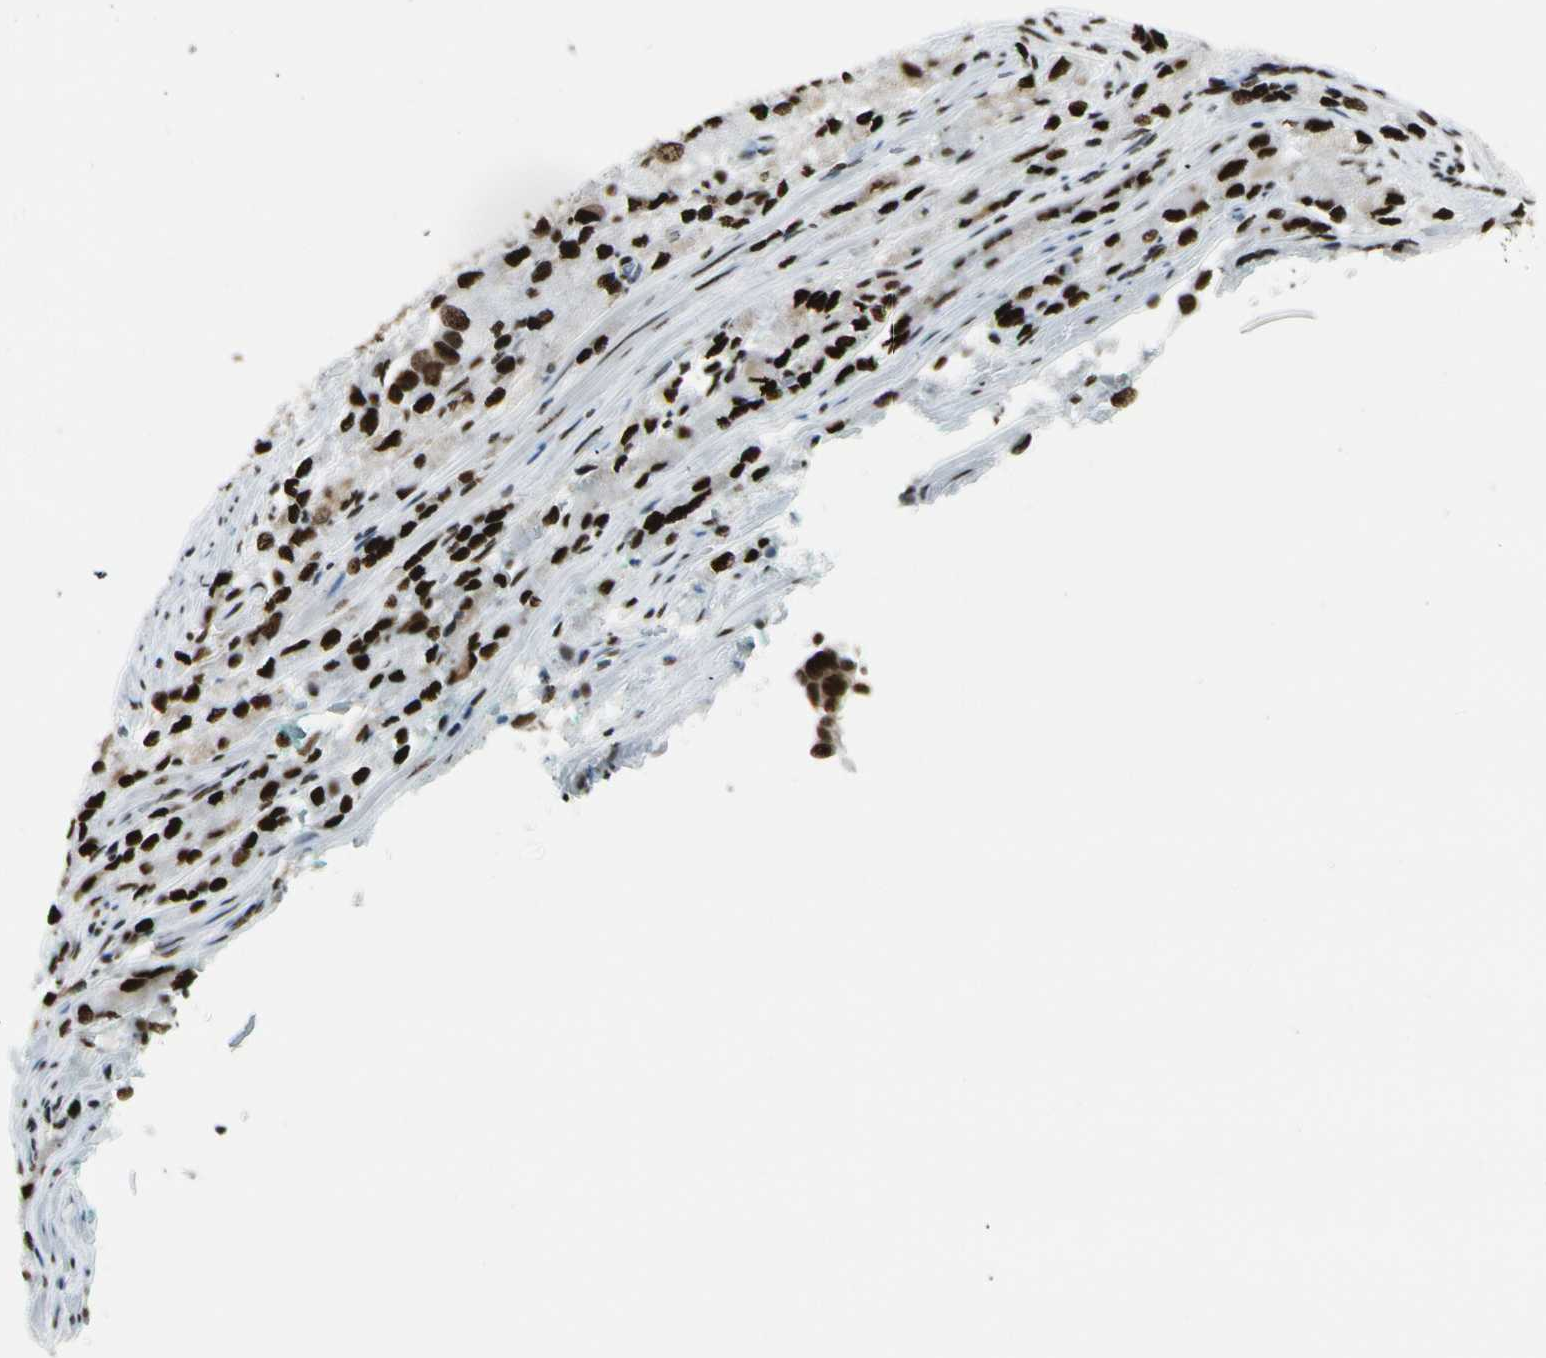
{"staining": {"intensity": "strong", "quantity": ">75%", "location": "nuclear"}, "tissue": "prostate cancer", "cell_type": "Tumor cells", "image_type": "cancer", "snomed": [{"axis": "morphology", "description": "Adenocarcinoma, High grade"}, {"axis": "topography", "description": "Prostate"}], "caption": "Protein staining shows strong nuclear expression in about >75% of tumor cells in prostate cancer.", "gene": "CCAR1", "patient": {"sex": "male", "age": 58}}